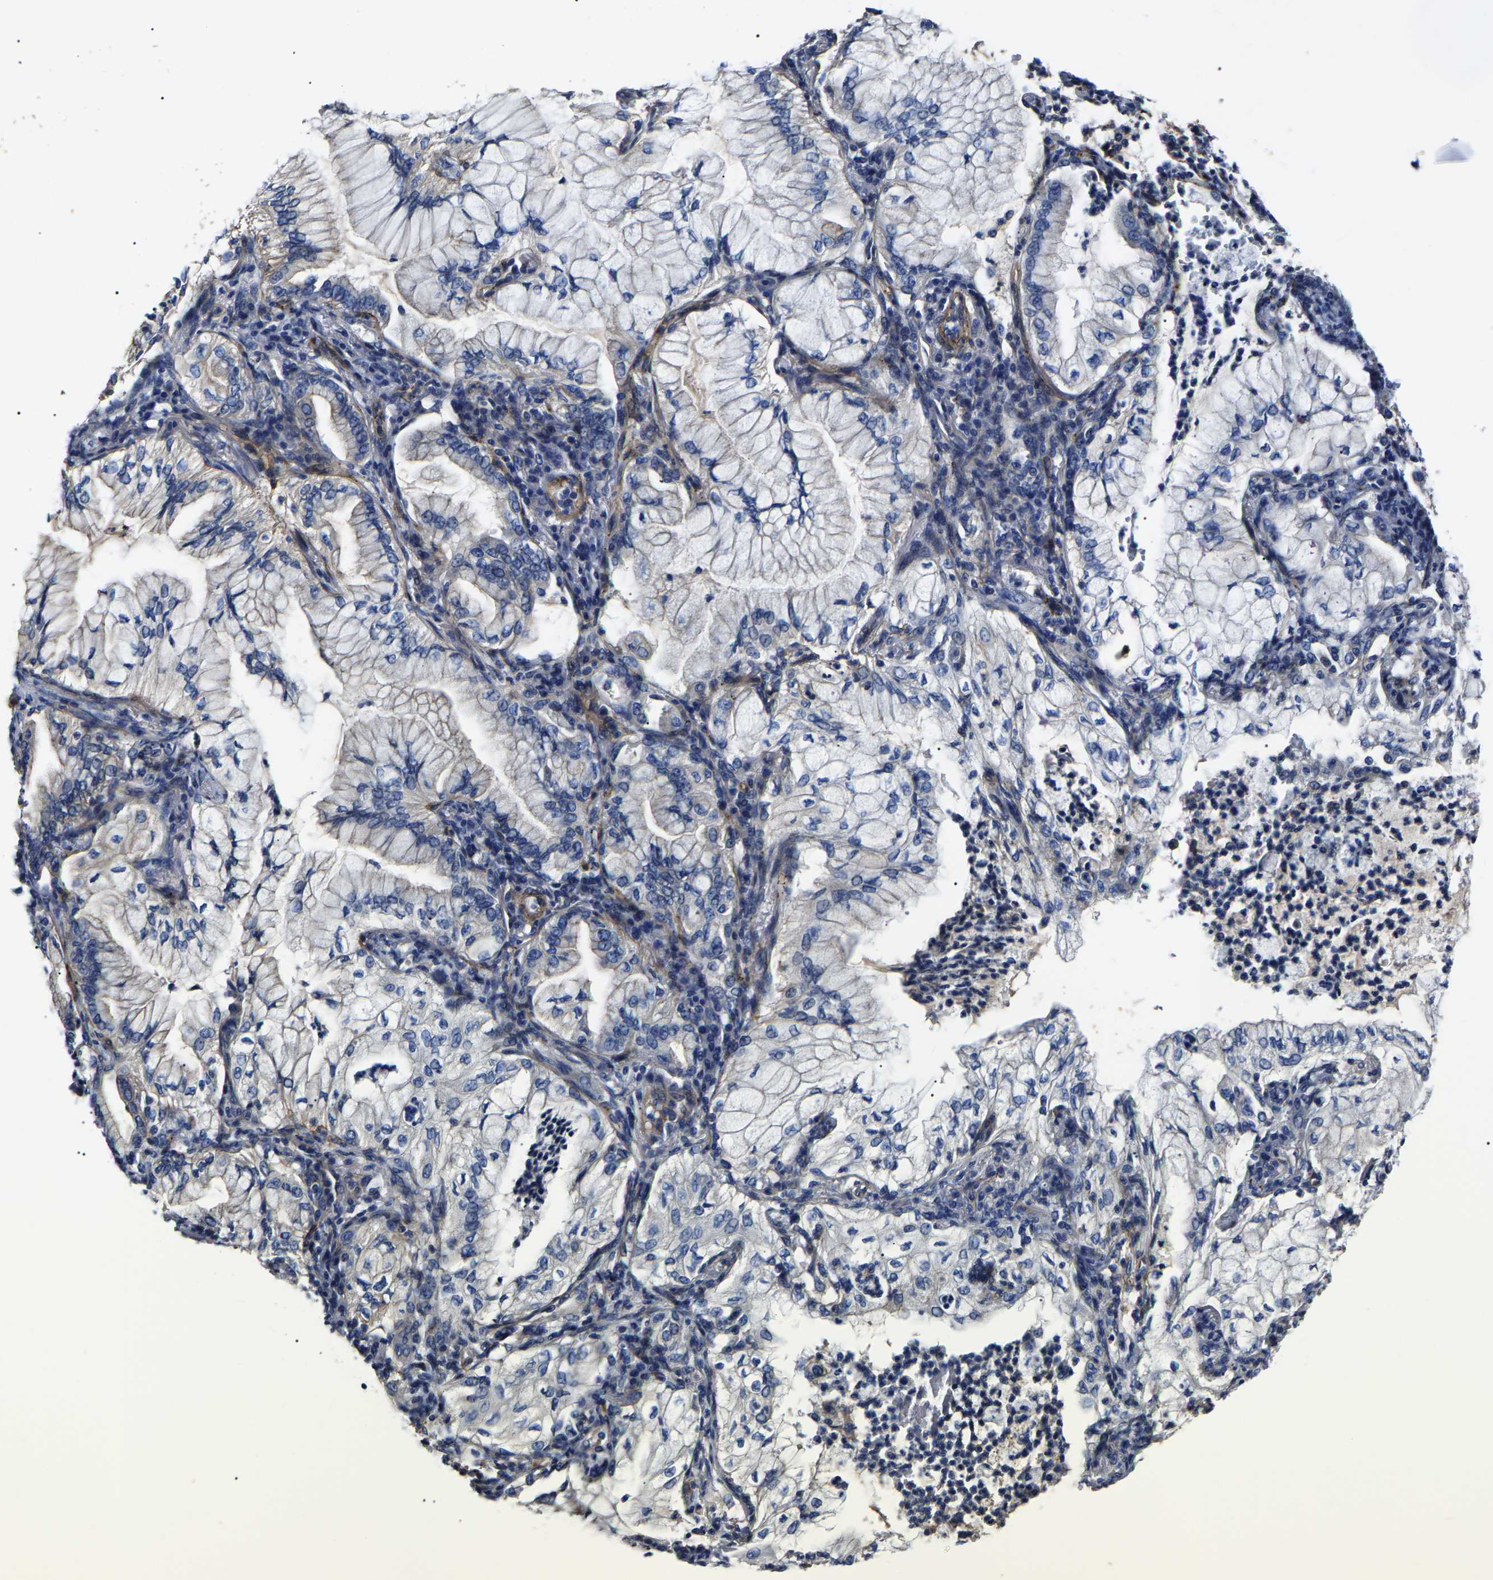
{"staining": {"intensity": "negative", "quantity": "none", "location": "none"}, "tissue": "lung cancer", "cell_type": "Tumor cells", "image_type": "cancer", "snomed": [{"axis": "morphology", "description": "Adenocarcinoma, NOS"}, {"axis": "topography", "description": "Lung"}], "caption": "Lung cancer (adenocarcinoma) was stained to show a protein in brown. There is no significant positivity in tumor cells.", "gene": "KLHL42", "patient": {"sex": "female", "age": 70}}